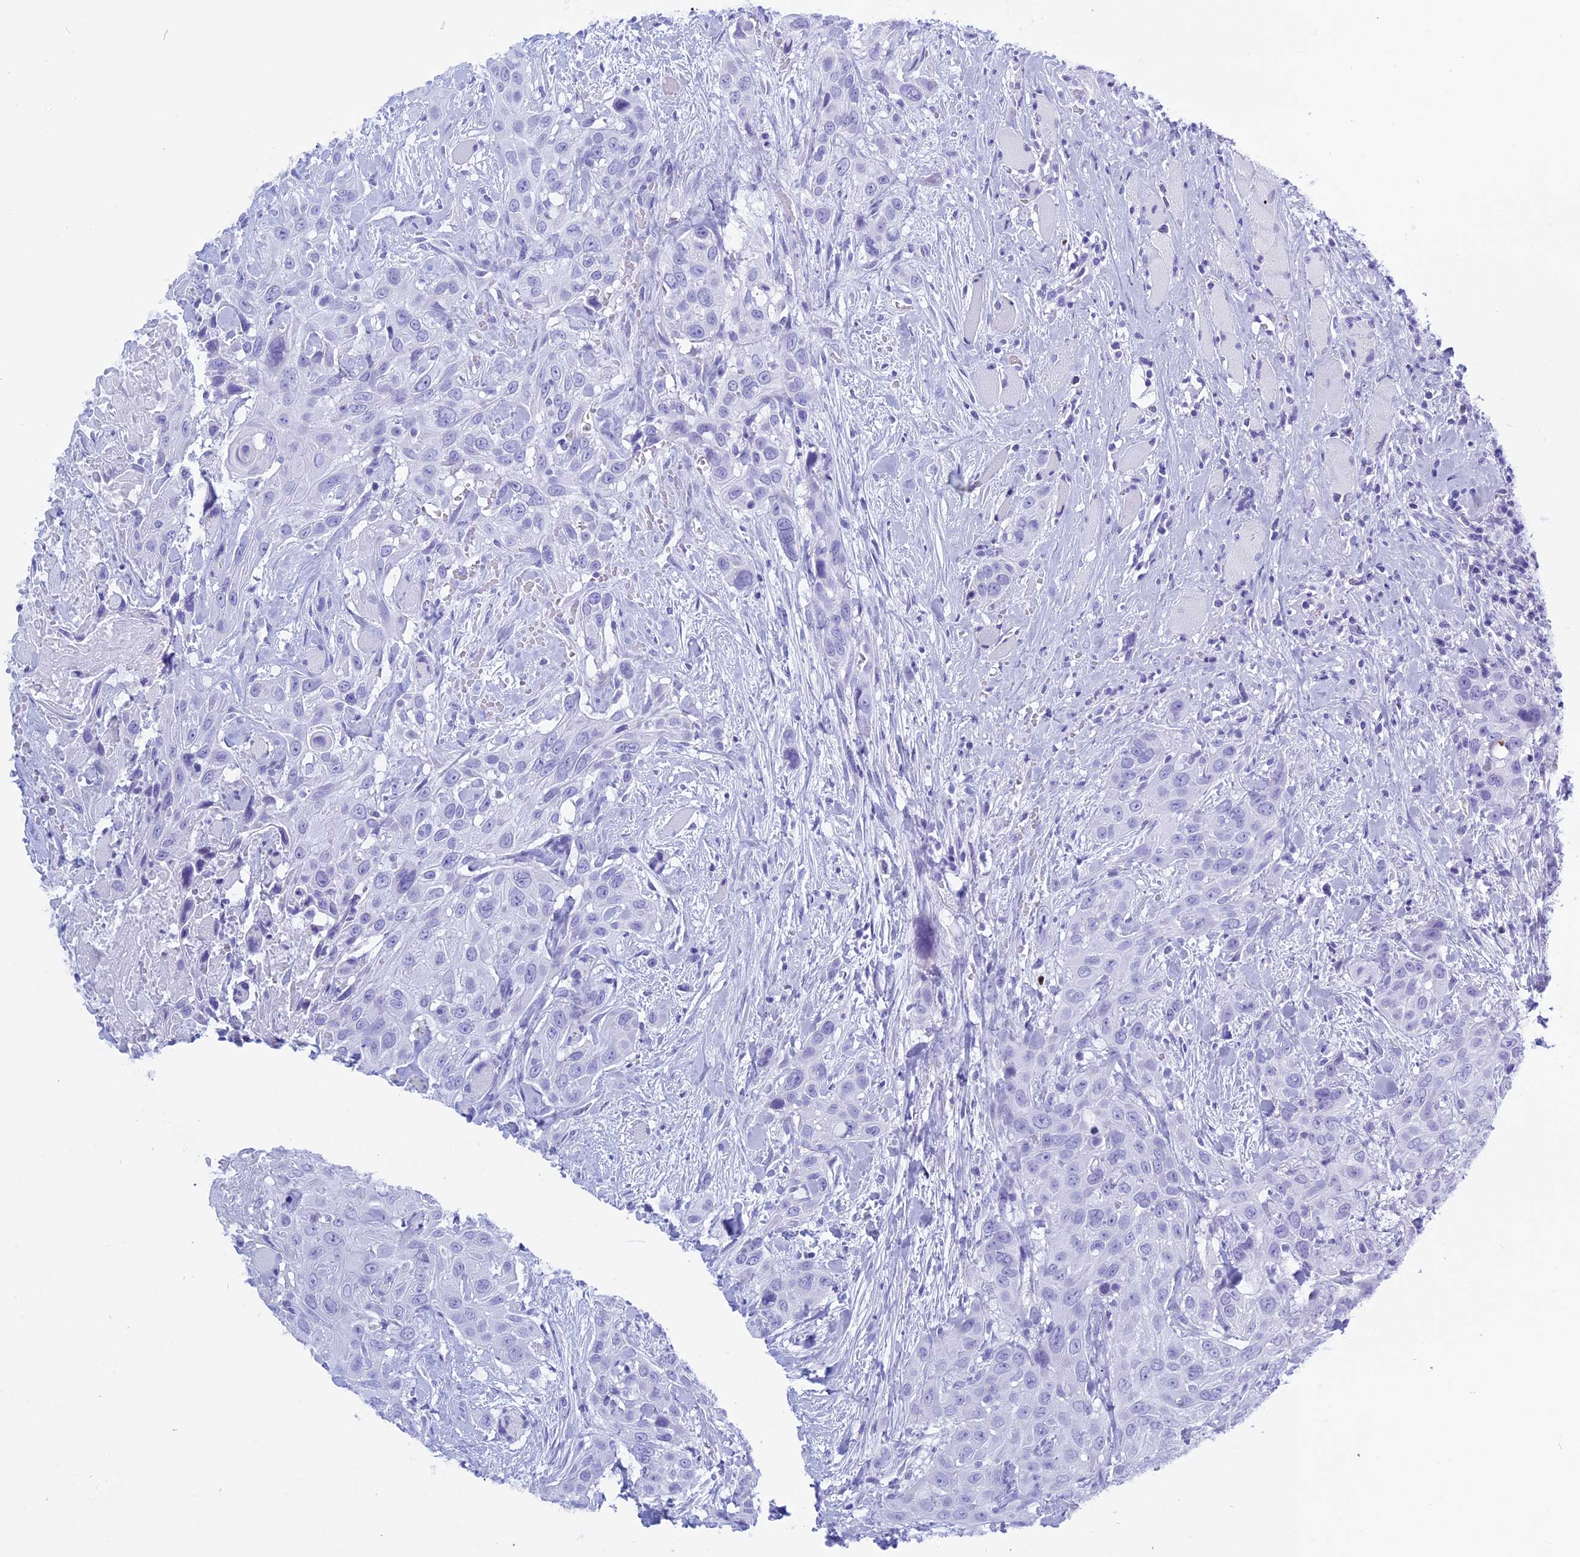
{"staining": {"intensity": "negative", "quantity": "none", "location": "none"}, "tissue": "head and neck cancer", "cell_type": "Tumor cells", "image_type": "cancer", "snomed": [{"axis": "morphology", "description": "Squamous cell carcinoma, NOS"}, {"axis": "topography", "description": "Head-Neck"}], "caption": "Head and neck cancer (squamous cell carcinoma) was stained to show a protein in brown. There is no significant positivity in tumor cells. The staining was performed using DAB (3,3'-diaminobenzidine) to visualize the protein expression in brown, while the nuclei were stained in blue with hematoxylin (Magnification: 20x).", "gene": "KCTD21", "patient": {"sex": "male", "age": 81}}